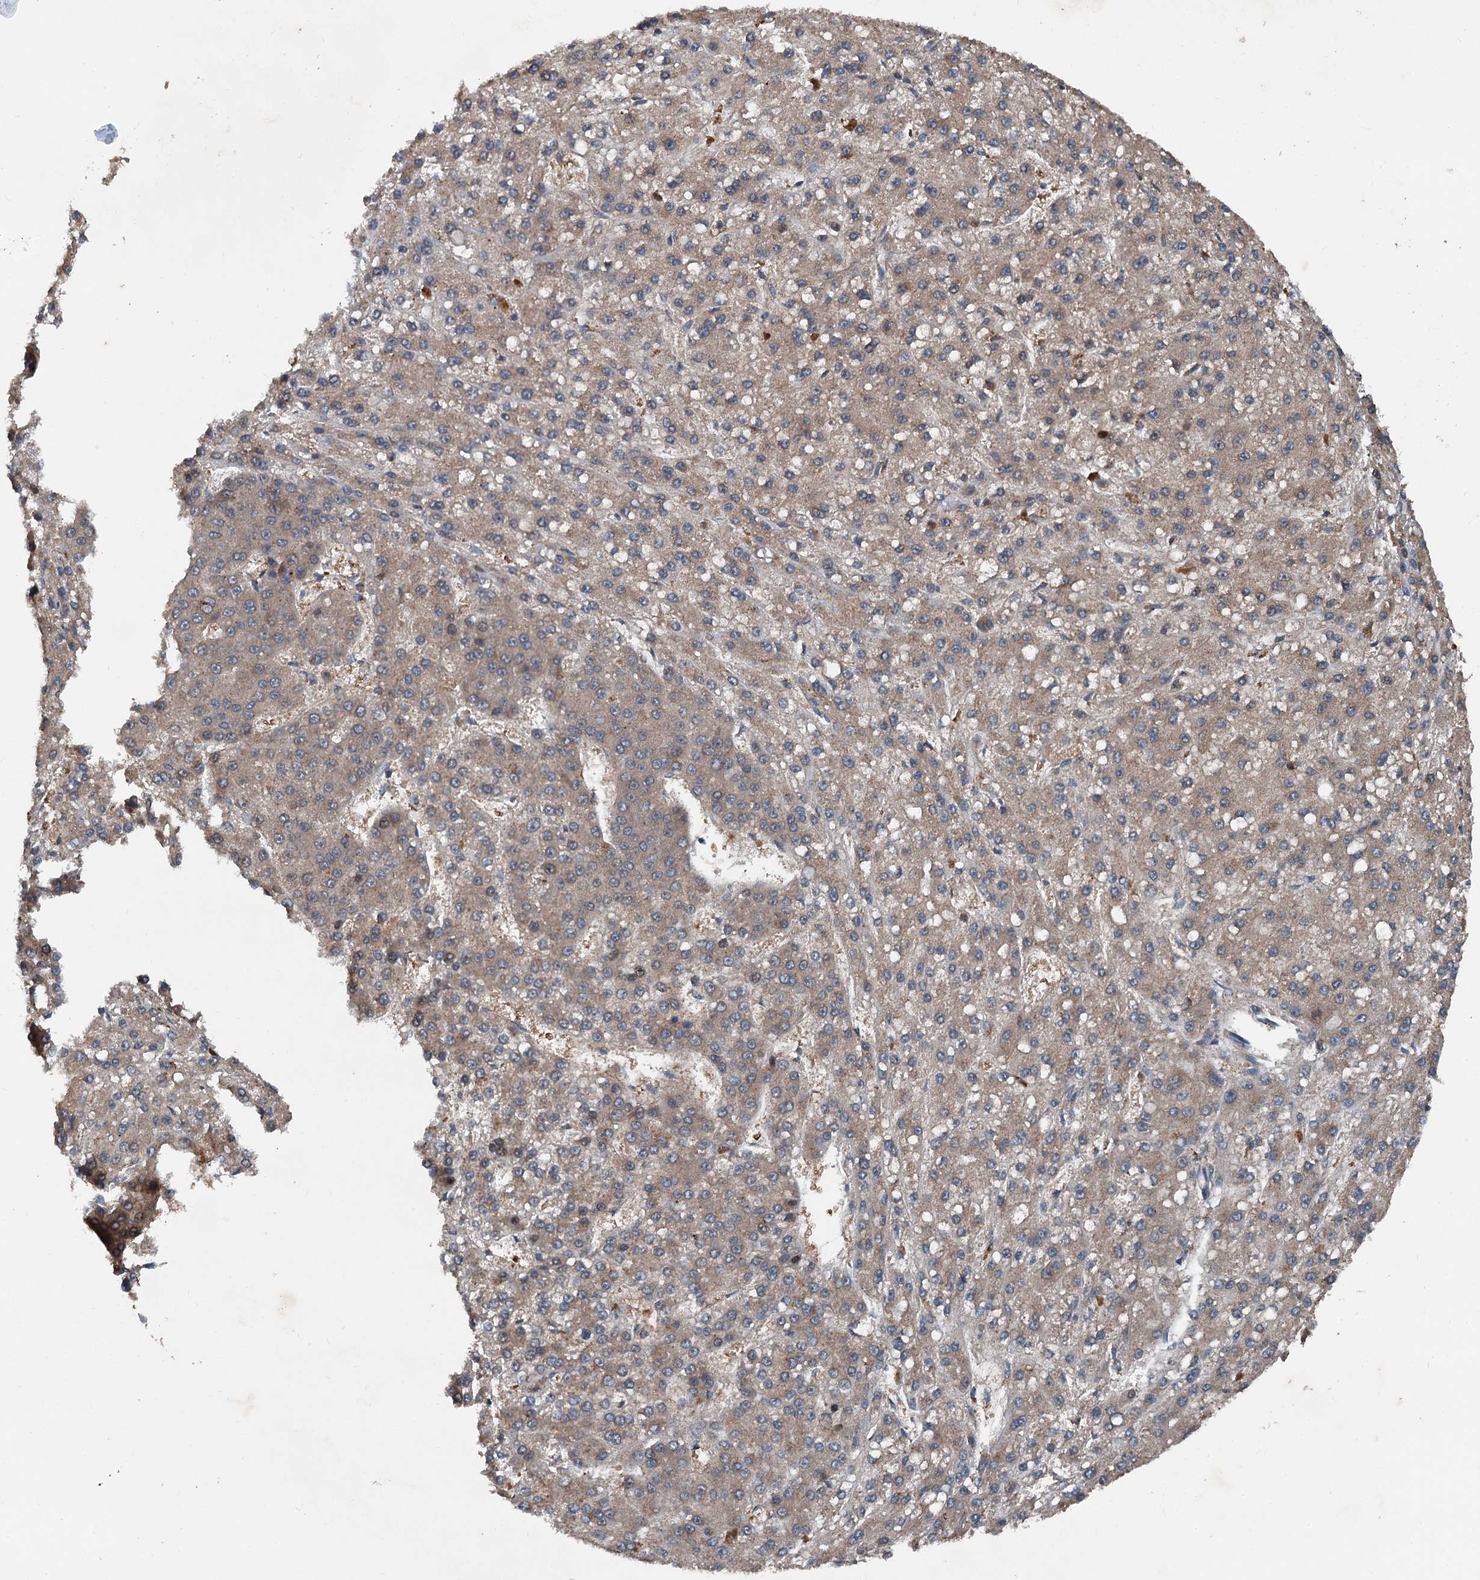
{"staining": {"intensity": "weak", "quantity": ">75%", "location": "cytoplasmic/membranous"}, "tissue": "liver cancer", "cell_type": "Tumor cells", "image_type": "cancer", "snomed": [{"axis": "morphology", "description": "Carcinoma, Hepatocellular, NOS"}, {"axis": "topography", "description": "Liver"}], "caption": "Immunohistochemical staining of liver cancer exhibits low levels of weak cytoplasmic/membranous positivity in about >75% of tumor cells.", "gene": "PDSS1", "patient": {"sex": "male", "age": 67}}